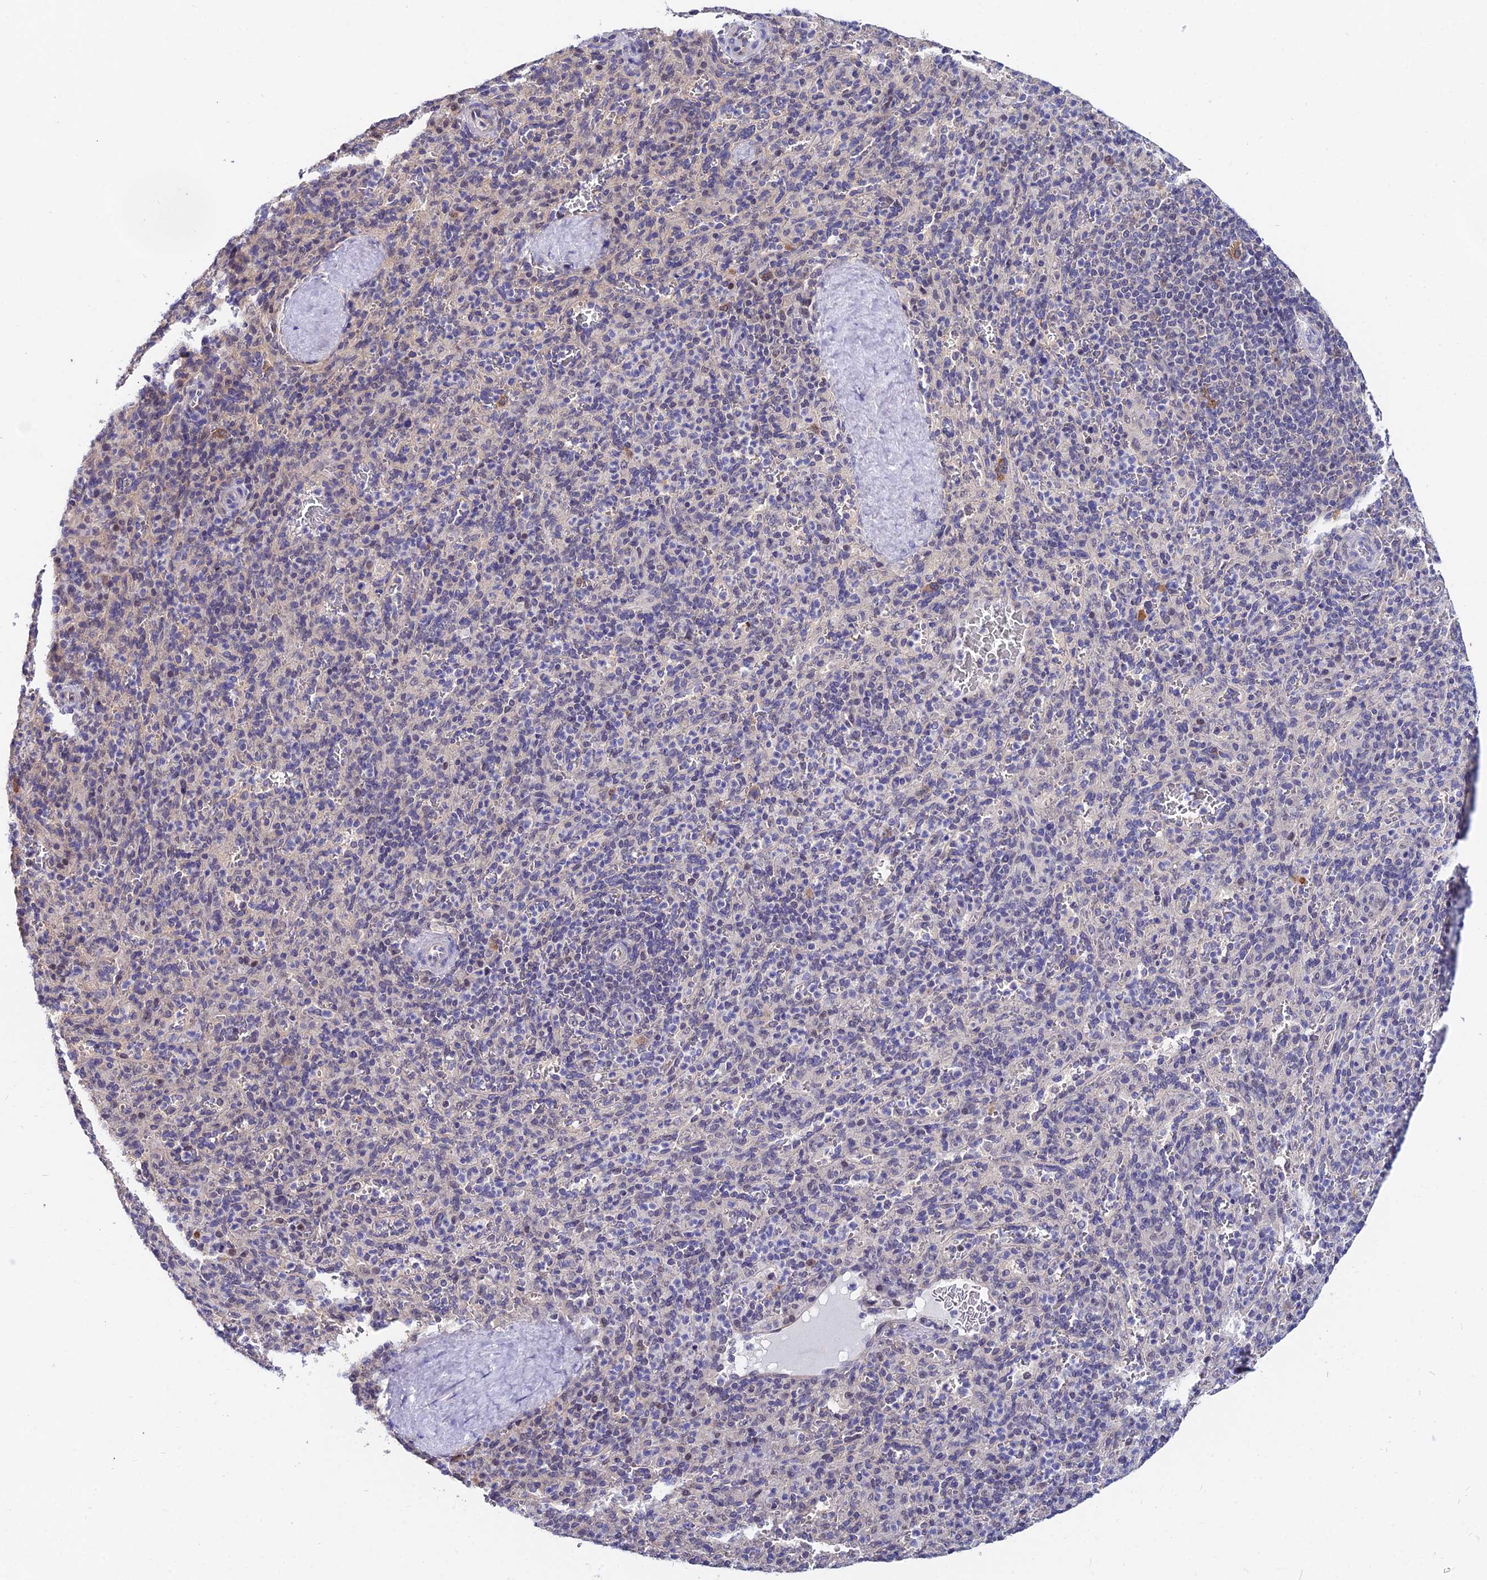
{"staining": {"intensity": "moderate", "quantity": "<25%", "location": "cytoplasmic/membranous"}, "tissue": "spleen", "cell_type": "Cells in red pulp", "image_type": "normal", "snomed": [{"axis": "morphology", "description": "Normal tissue, NOS"}, {"axis": "topography", "description": "Spleen"}], "caption": "The histopathology image demonstrates immunohistochemical staining of unremarkable spleen. There is moderate cytoplasmic/membranous expression is identified in approximately <25% of cells in red pulp.", "gene": "INPP4A", "patient": {"sex": "male", "age": 36}}